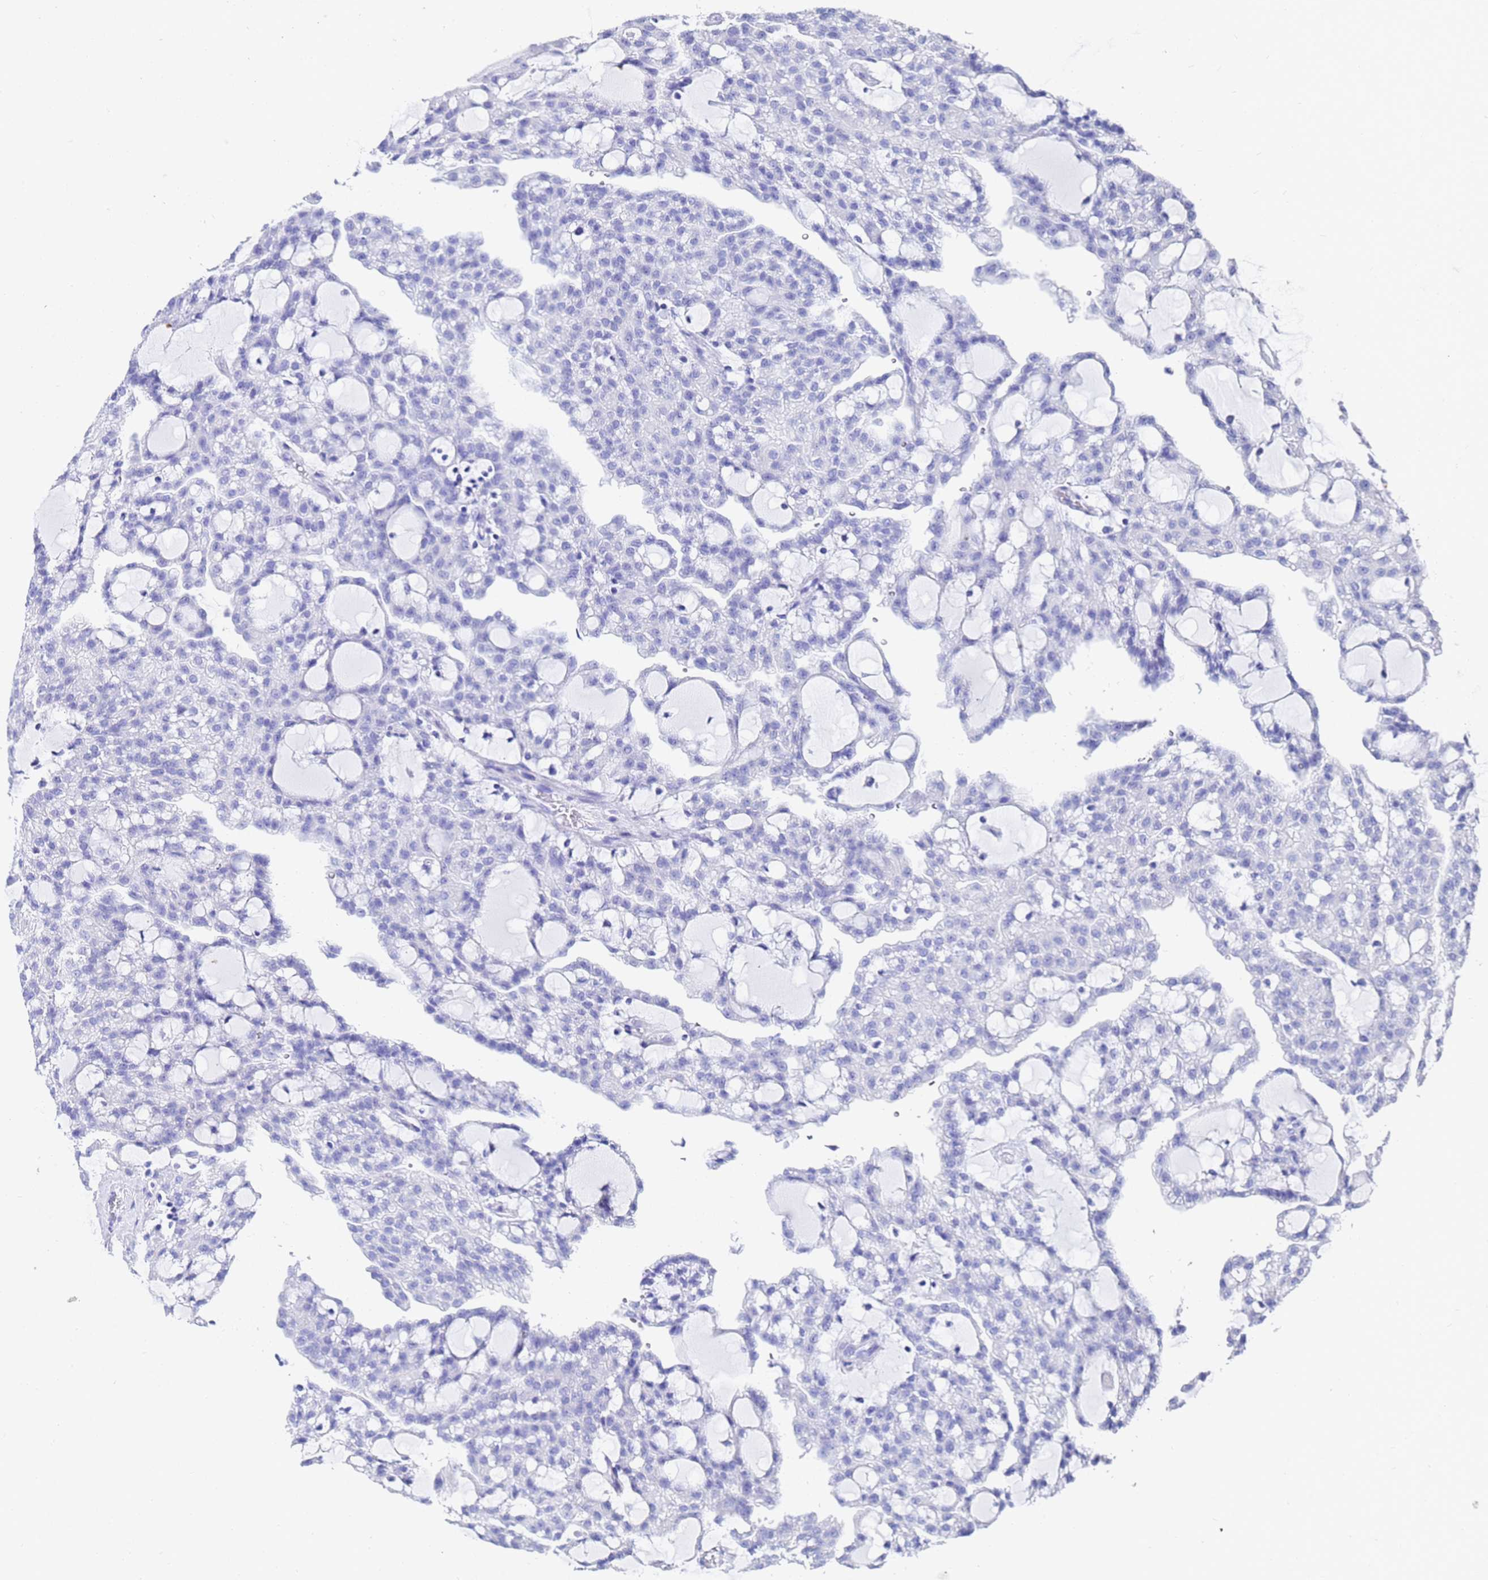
{"staining": {"intensity": "negative", "quantity": "none", "location": "none"}, "tissue": "renal cancer", "cell_type": "Tumor cells", "image_type": "cancer", "snomed": [{"axis": "morphology", "description": "Adenocarcinoma, NOS"}, {"axis": "topography", "description": "Kidney"}], "caption": "Immunohistochemistry (IHC) image of human adenocarcinoma (renal) stained for a protein (brown), which shows no expression in tumor cells.", "gene": "C2orf72", "patient": {"sex": "male", "age": 63}}